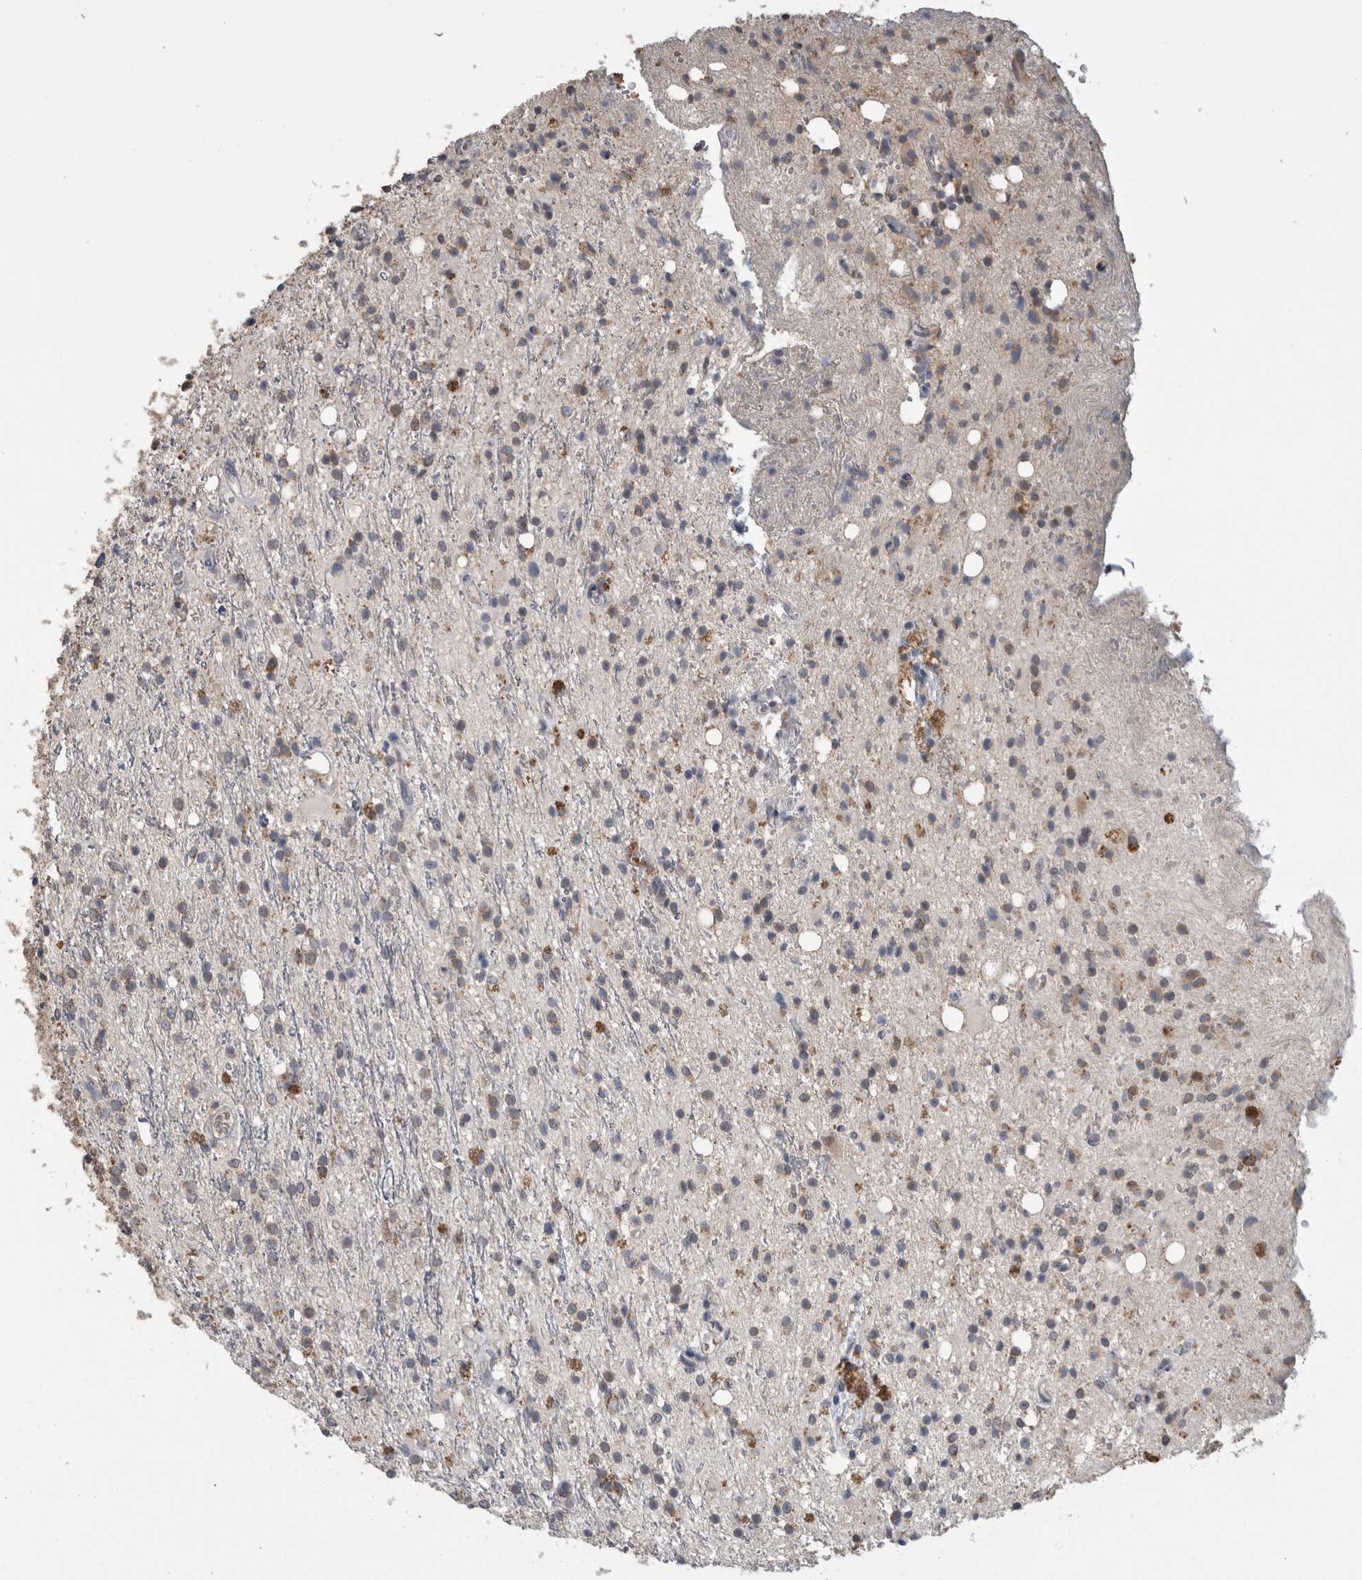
{"staining": {"intensity": "weak", "quantity": "<25%", "location": "cytoplasmic/membranous"}, "tissue": "glioma", "cell_type": "Tumor cells", "image_type": "cancer", "snomed": [{"axis": "morphology", "description": "Glioma, malignant, High grade"}, {"axis": "topography", "description": "Brain"}], "caption": "IHC histopathology image of glioma stained for a protein (brown), which exhibits no positivity in tumor cells.", "gene": "ADGRL3", "patient": {"sex": "male", "age": 47}}